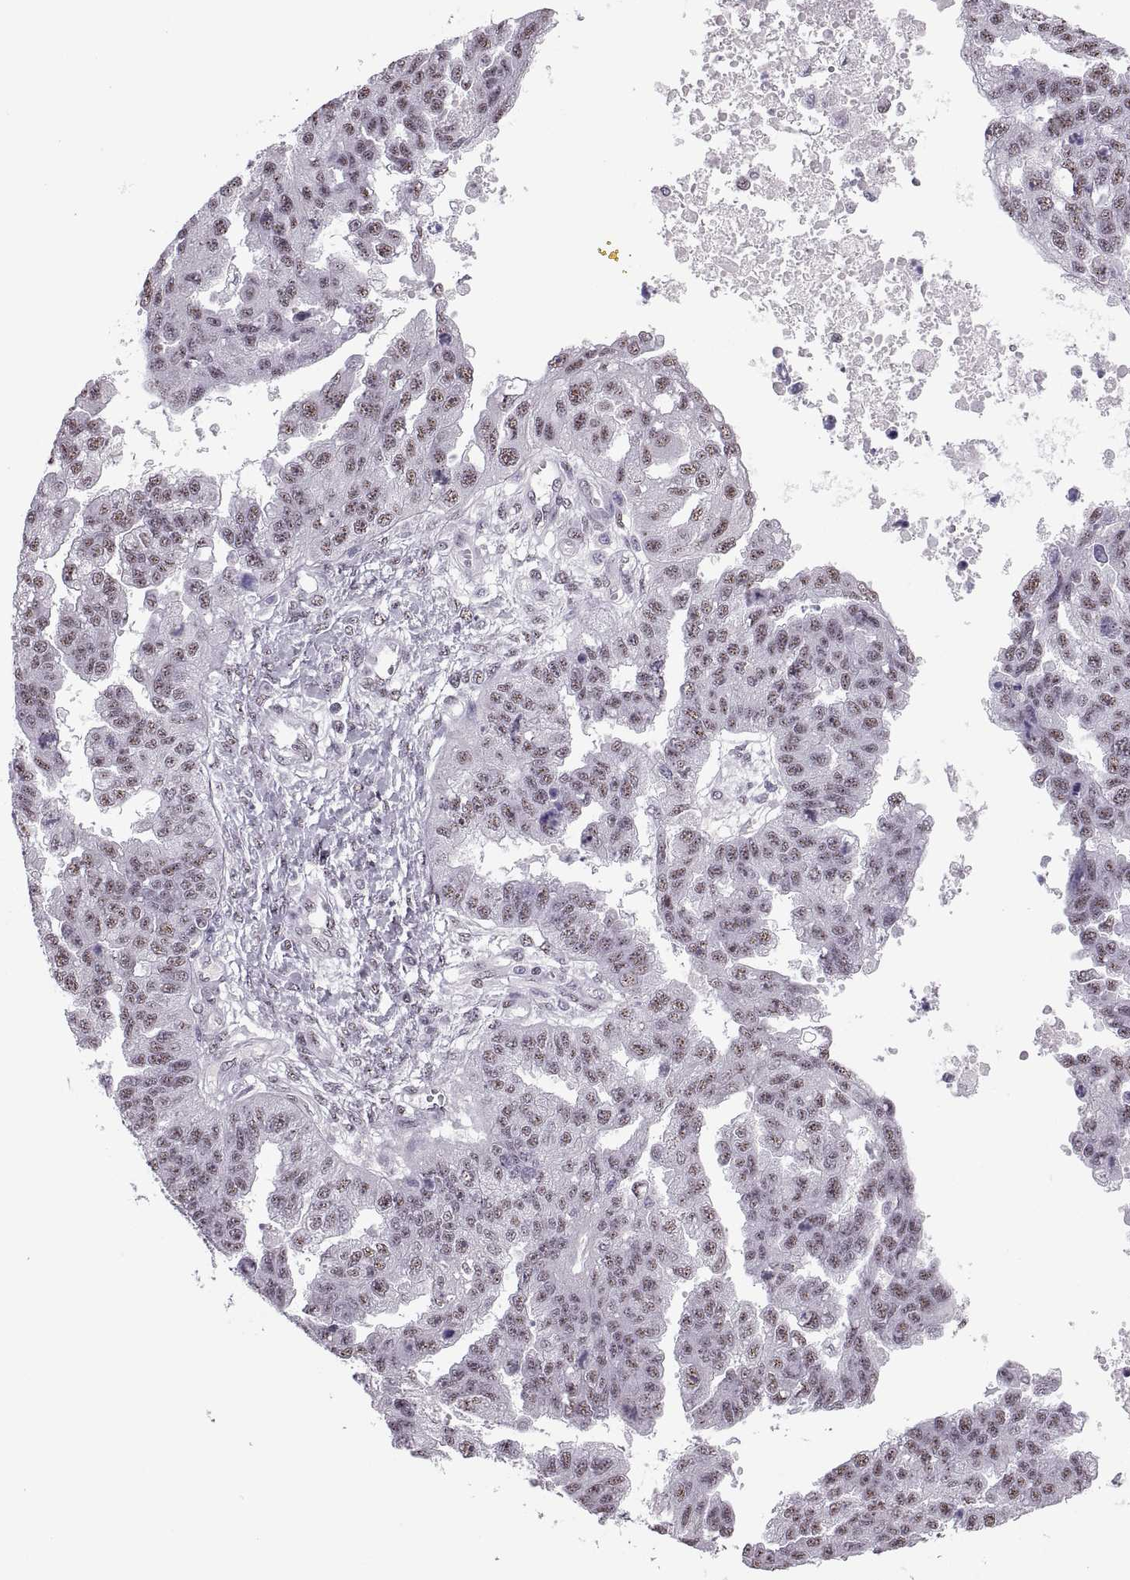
{"staining": {"intensity": "weak", "quantity": ">75%", "location": "nuclear"}, "tissue": "ovarian cancer", "cell_type": "Tumor cells", "image_type": "cancer", "snomed": [{"axis": "morphology", "description": "Cystadenocarcinoma, serous, NOS"}, {"axis": "topography", "description": "Ovary"}], "caption": "High-magnification brightfield microscopy of ovarian cancer (serous cystadenocarcinoma) stained with DAB (3,3'-diaminobenzidine) (brown) and counterstained with hematoxylin (blue). tumor cells exhibit weak nuclear positivity is seen in about>75% of cells.", "gene": "MAGEA4", "patient": {"sex": "female", "age": 58}}